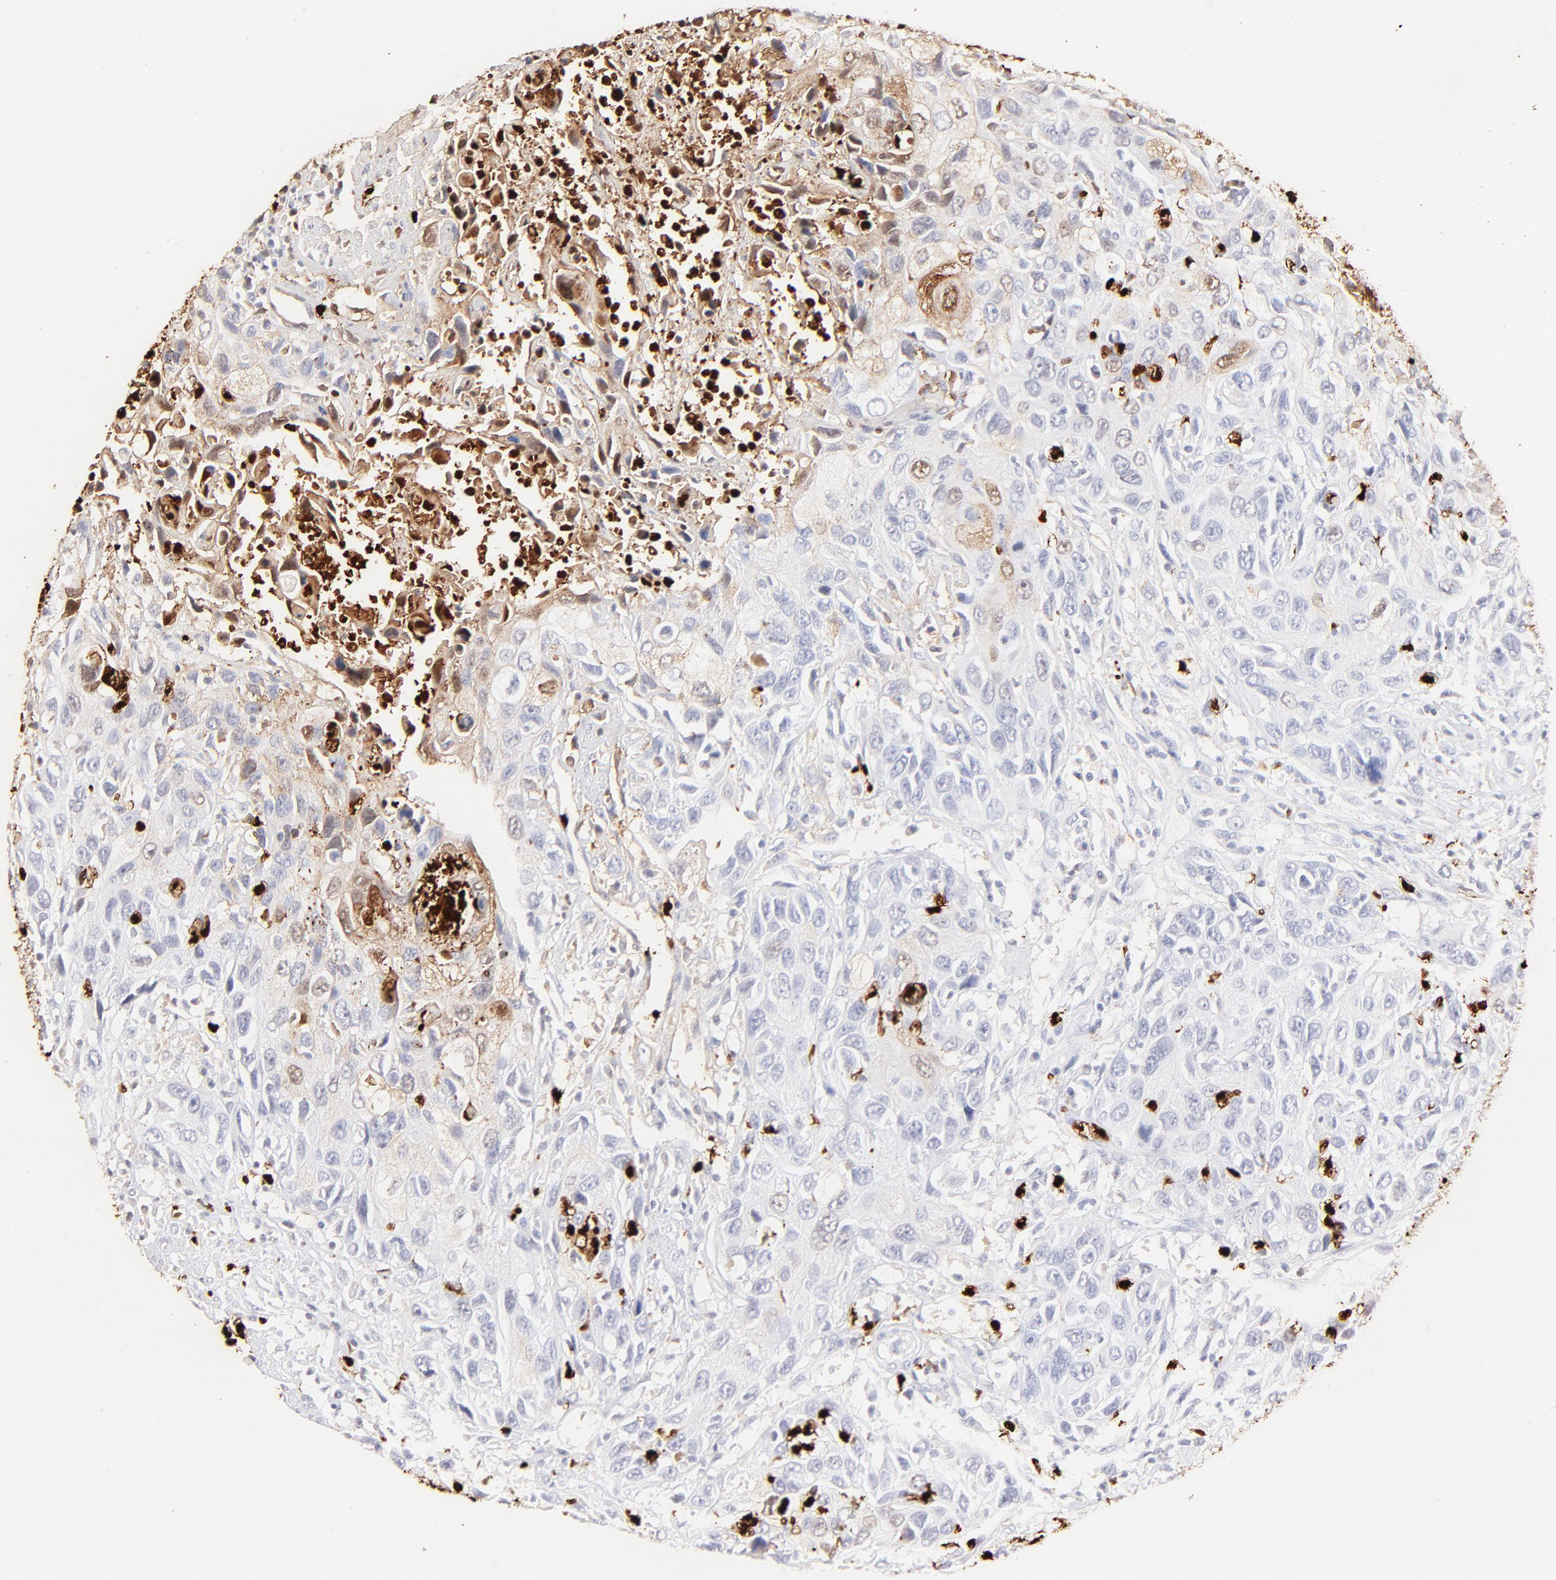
{"staining": {"intensity": "negative", "quantity": "none", "location": "none"}, "tissue": "urothelial cancer", "cell_type": "Tumor cells", "image_type": "cancer", "snomed": [{"axis": "morphology", "description": "Urothelial carcinoma, High grade"}, {"axis": "topography", "description": "Urinary bladder"}], "caption": "Immunohistochemistry photomicrograph of neoplastic tissue: human urothelial carcinoma (high-grade) stained with DAB (3,3'-diaminobenzidine) reveals no significant protein staining in tumor cells.", "gene": "S100A12", "patient": {"sex": "male", "age": 71}}